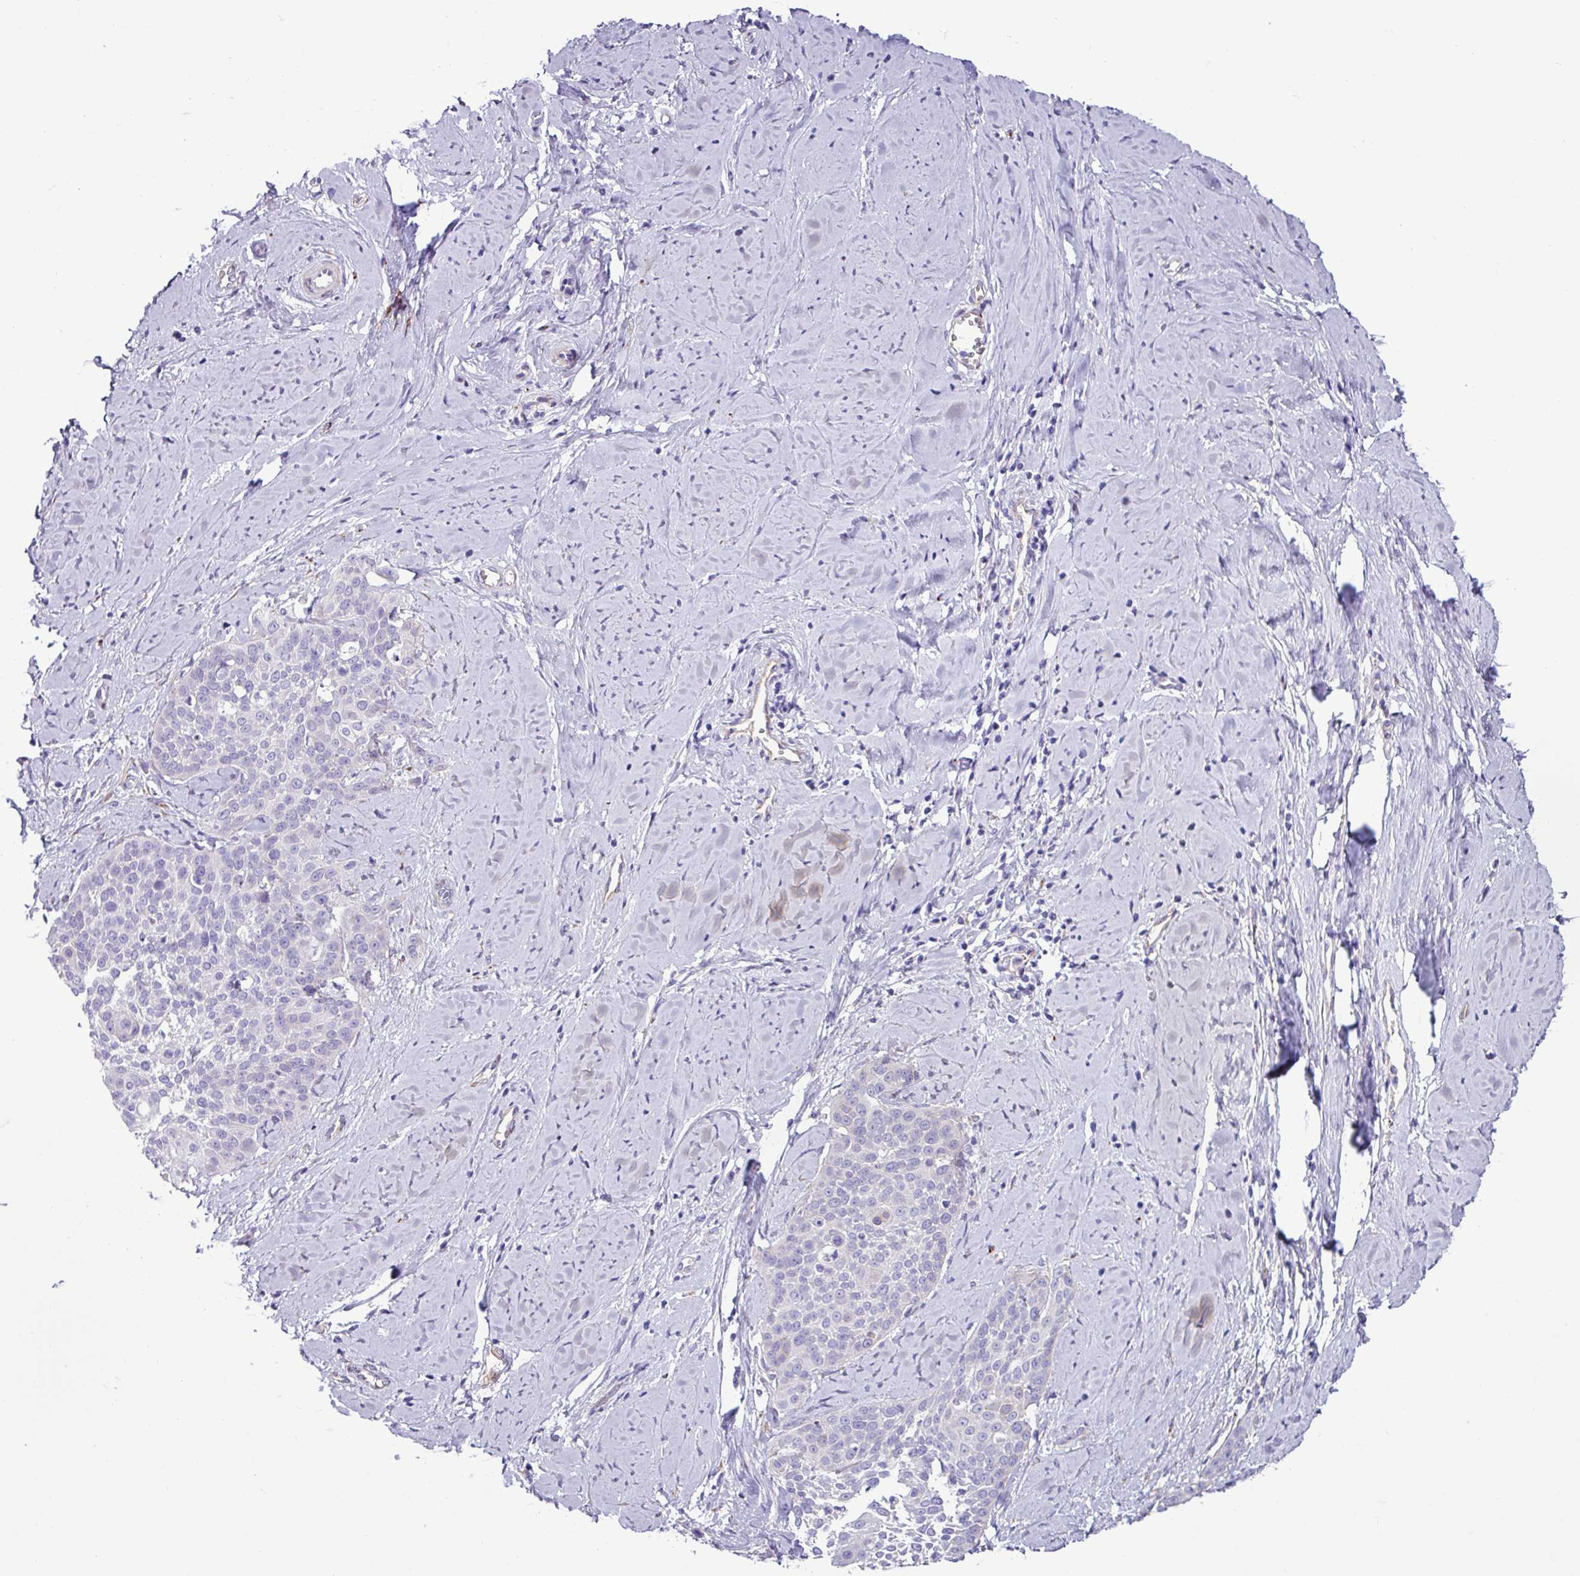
{"staining": {"intensity": "negative", "quantity": "none", "location": "none"}, "tissue": "cervical cancer", "cell_type": "Tumor cells", "image_type": "cancer", "snomed": [{"axis": "morphology", "description": "Squamous cell carcinoma, NOS"}, {"axis": "topography", "description": "Cervix"}], "caption": "High magnification brightfield microscopy of cervical cancer (squamous cell carcinoma) stained with DAB (3,3'-diaminobenzidine) (brown) and counterstained with hematoxylin (blue): tumor cells show no significant expression.", "gene": "PPP1R35", "patient": {"sex": "female", "age": 44}}